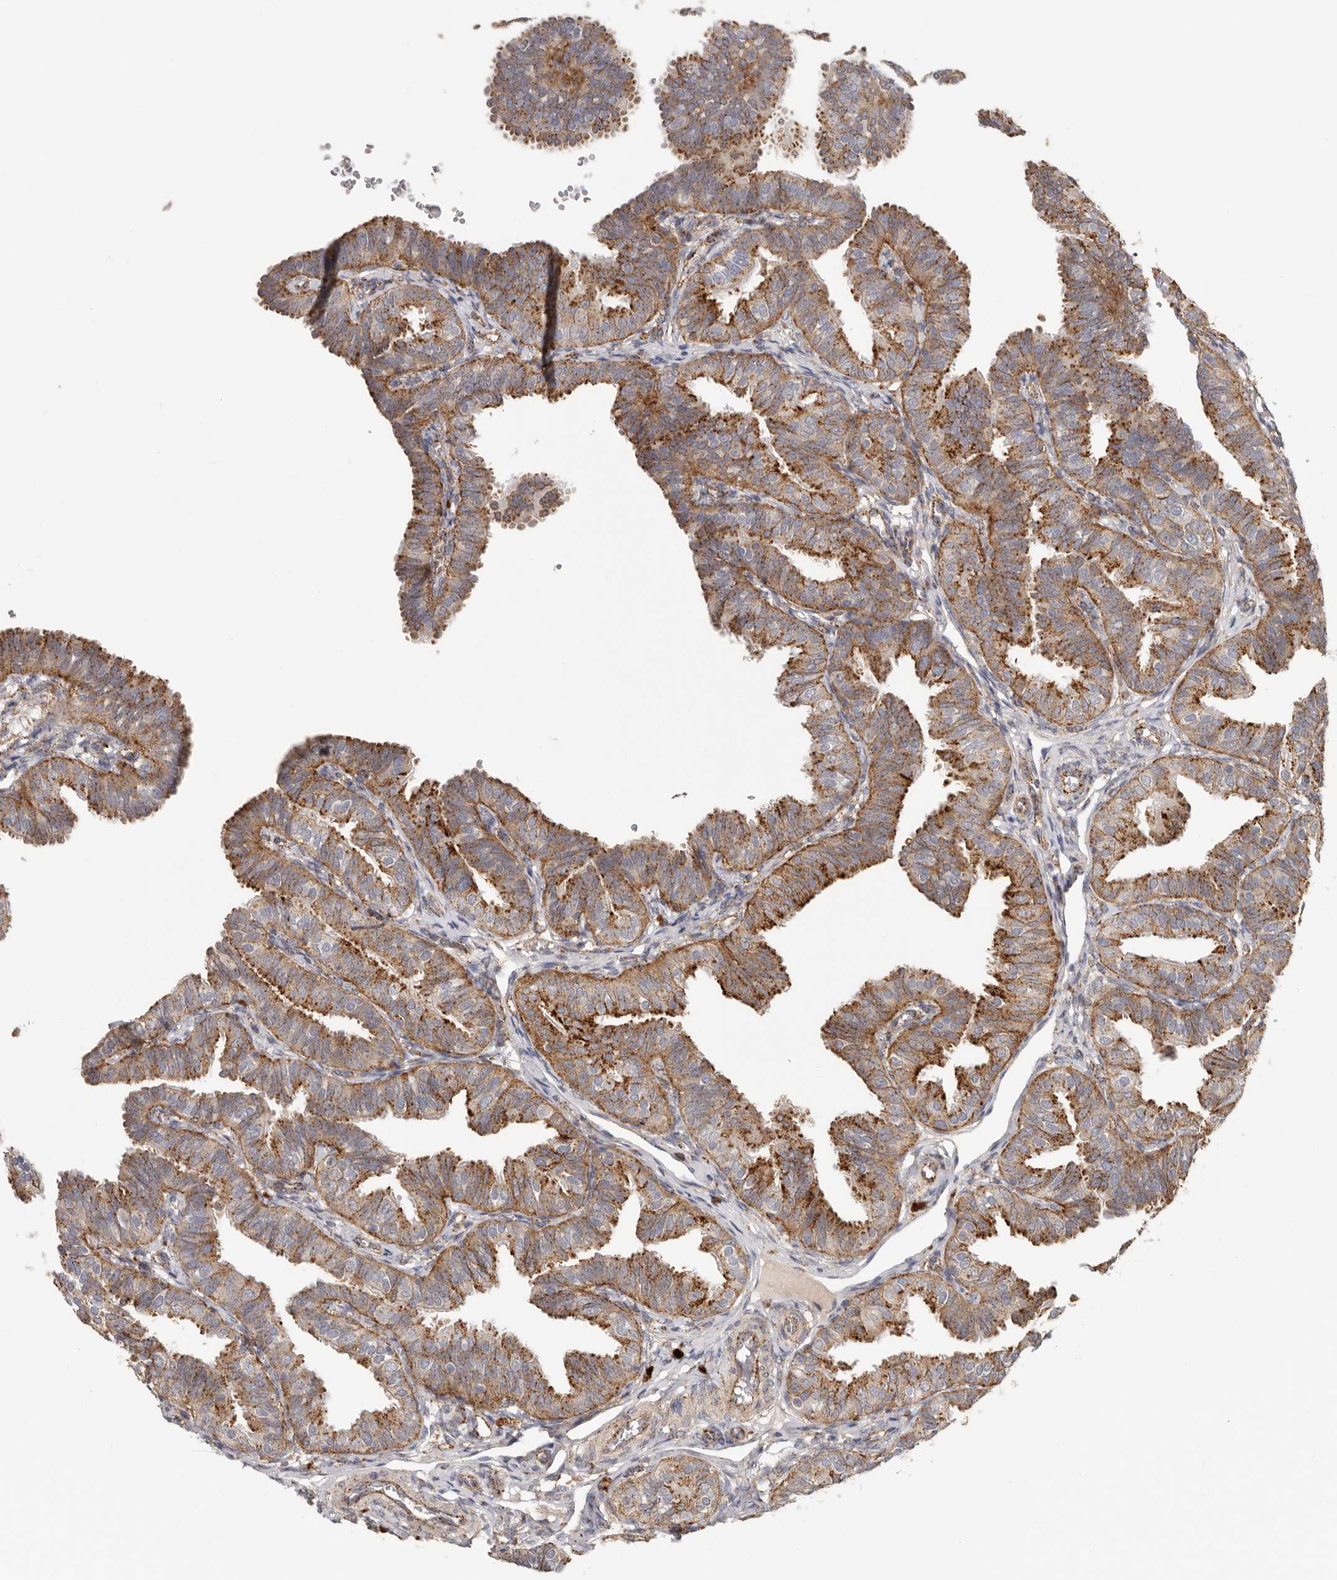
{"staining": {"intensity": "moderate", "quantity": ">75%", "location": "cytoplasmic/membranous"}, "tissue": "fallopian tube", "cell_type": "Glandular cells", "image_type": "normal", "snomed": [{"axis": "morphology", "description": "Normal tissue, NOS"}, {"axis": "topography", "description": "Fallopian tube"}], "caption": "Immunohistochemistry (IHC) (DAB (3,3'-diaminobenzidine)) staining of benign human fallopian tube shows moderate cytoplasmic/membranous protein staining in approximately >75% of glandular cells.", "gene": "GRN", "patient": {"sex": "female", "age": 35}}